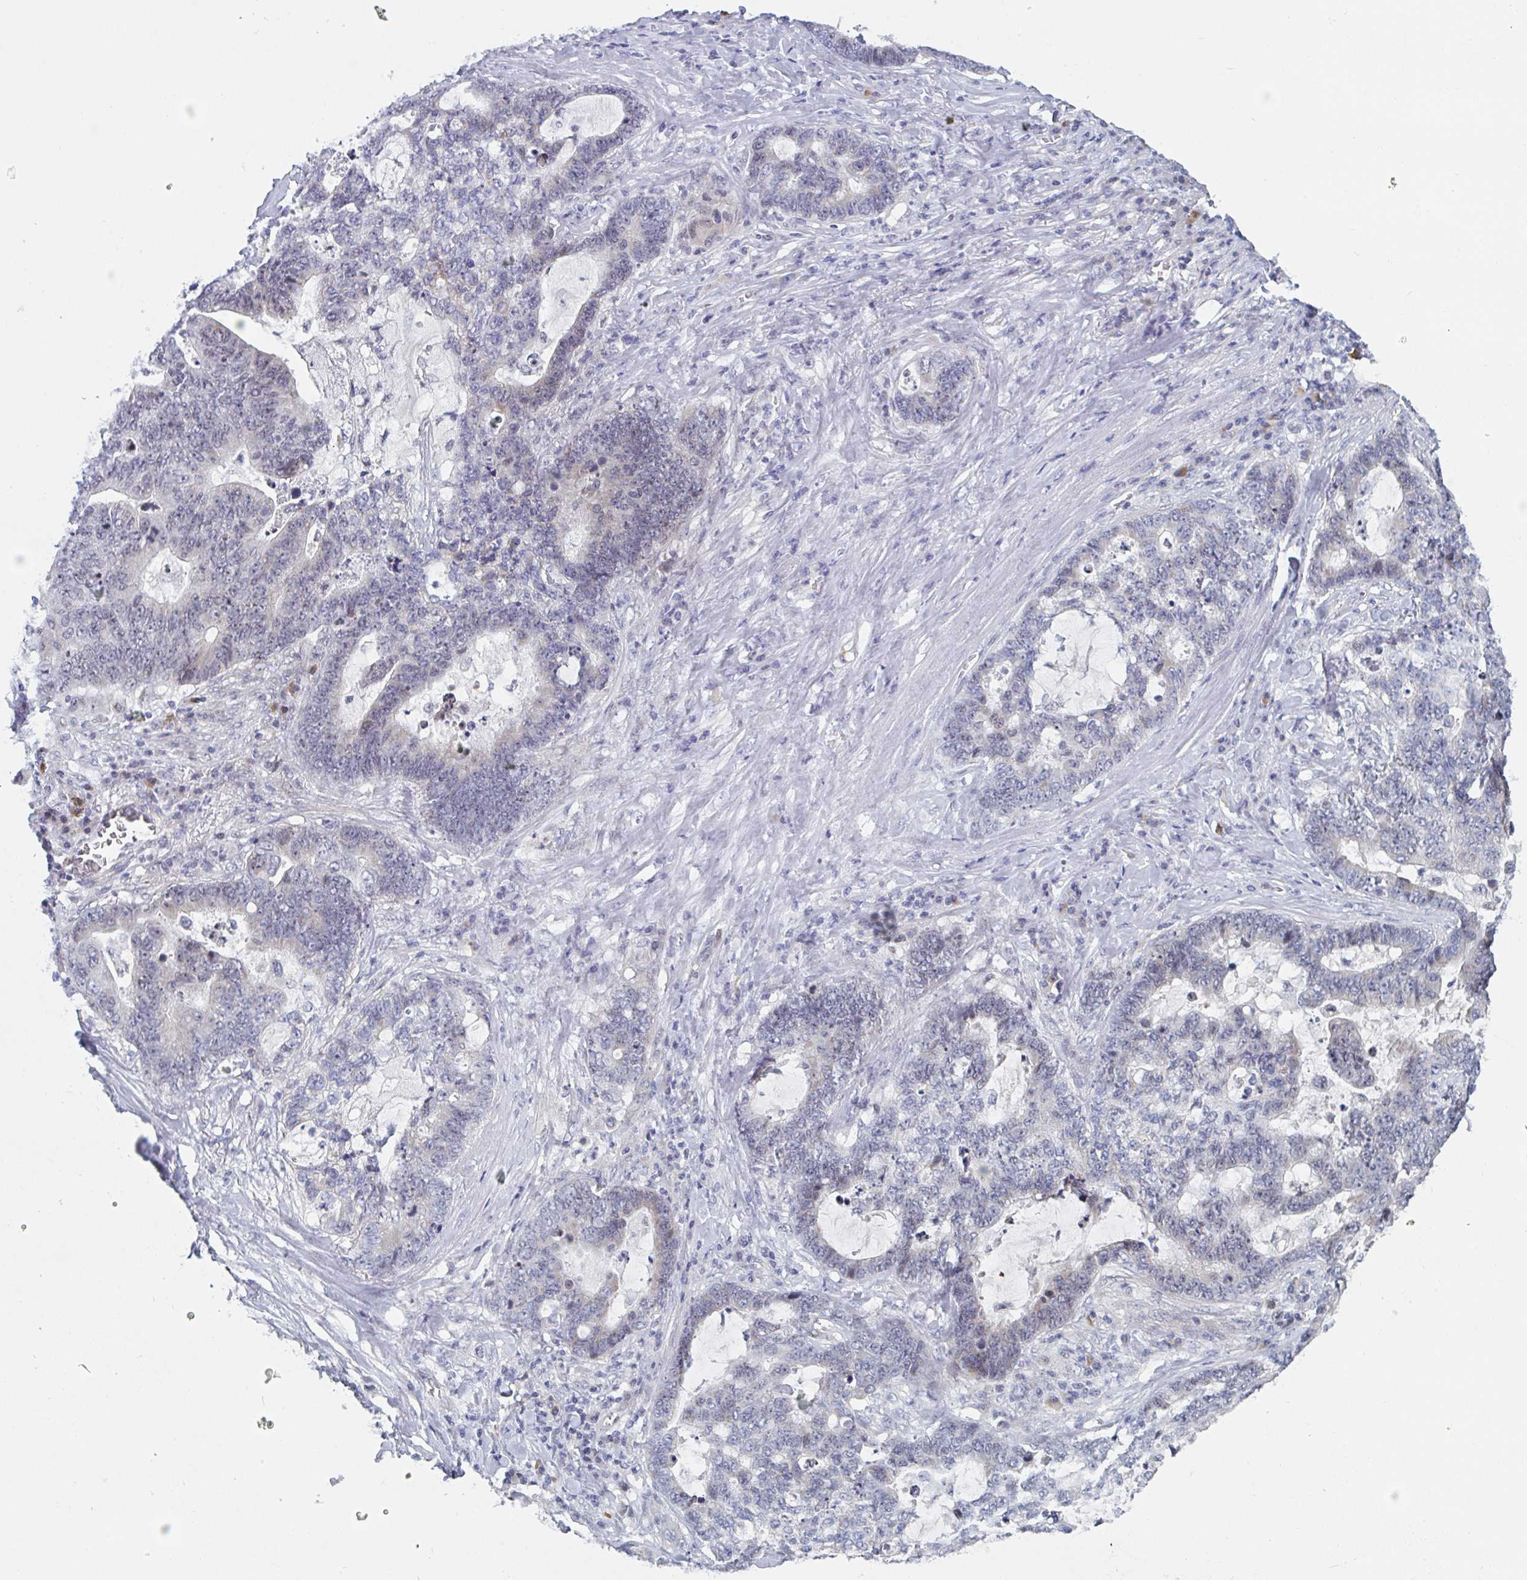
{"staining": {"intensity": "weak", "quantity": "<25%", "location": "nuclear"}, "tissue": "lung cancer", "cell_type": "Tumor cells", "image_type": "cancer", "snomed": [{"axis": "morphology", "description": "Aneuploidy"}, {"axis": "morphology", "description": "Adenocarcinoma, NOS"}, {"axis": "morphology", "description": "Adenocarcinoma primary or metastatic"}, {"axis": "topography", "description": "Lung"}], "caption": "An IHC micrograph of lung adenocarcinoma is shown. There is no staining in tumor cells of lung adenocarcinoma. (Stains: DAB (3,3'-diaminobenzidine) immunohistochemistry with hematoxylin counter stain, Microscopy: brightfield microscopy at high magnification).", "gene": "CENPT", "patient": {"sex": "female", "age": 75}}